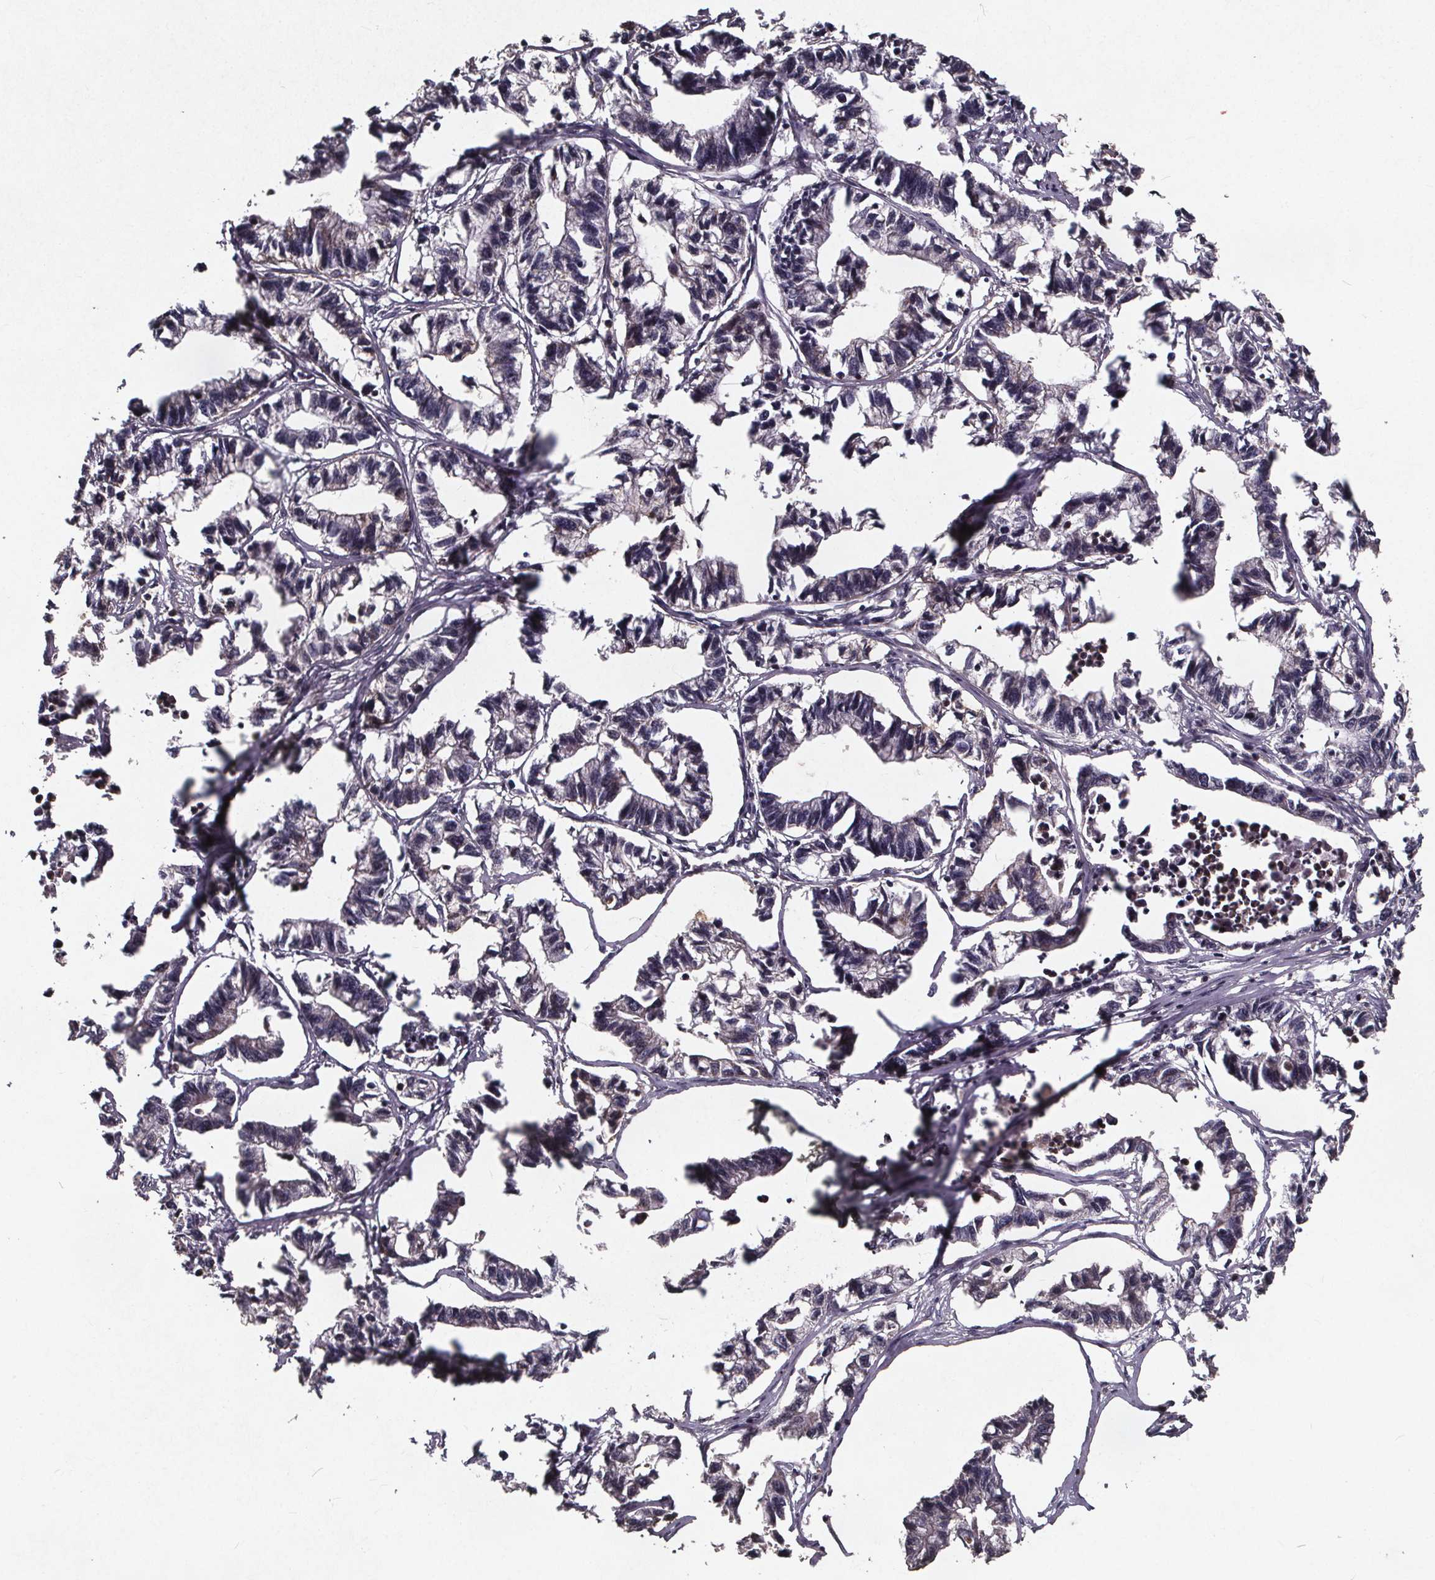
{"staining": {"intensity": "negative", "quantity": "none", "location": "none"}, "tissue": "stomach cancer", "cell_type": "Tumor cells", "image_type": "cancer", "snomed": [{"axis": "morphology", "description": "Adenocarcinoma, NOS"}, {"axis": "topography", "description": "Stomach"}], "caption": "The immunohistochemistry (IHC) micrograph has no significant staining in tumor cells of stomach cancer tissue.", "gene": "GPX3", "patient": {"sex": "male", "age": 83}}